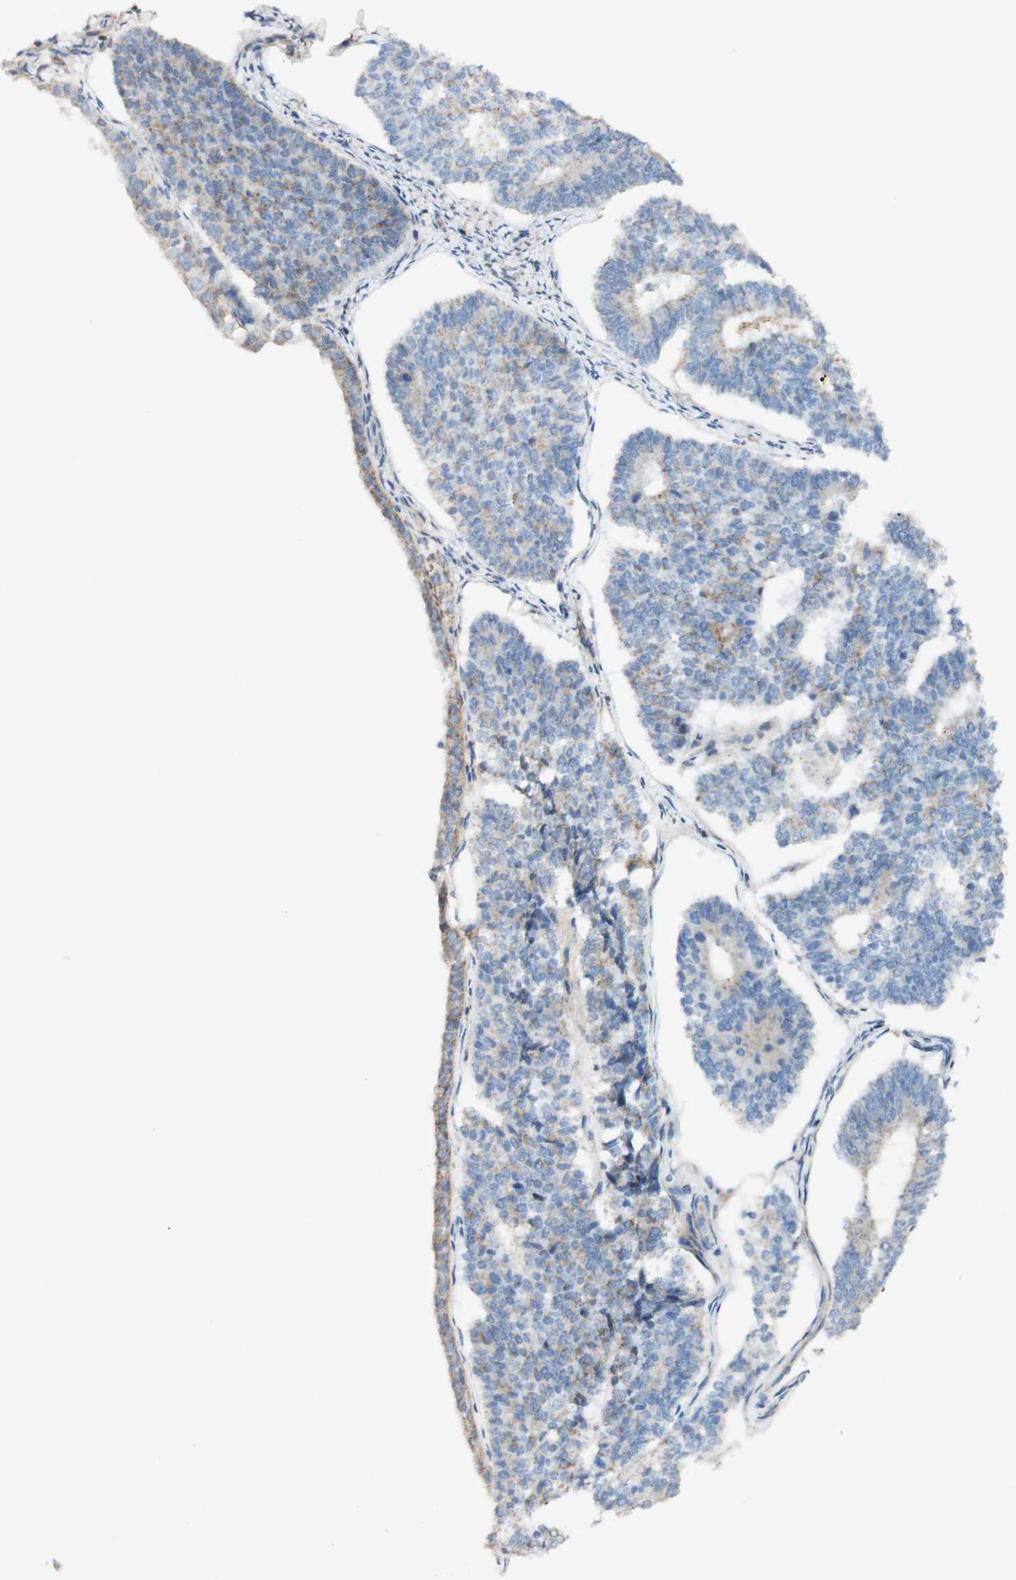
{"staining": {"intensity": "negative", "quantity": "none", "location": "none"}, "tissue": "endometrial cancer", "cell_type": "Tumor cells", "image_type": "cancer", "snomed": [{"axis": "morphology", "description": "Adenocarcinoma, NOS"}, {"axis": "topography", "description": "Endometrium"}], "caption": "Tumor cells show no significant expression in endometrial adenocarcinoma. Brightfield microscopy of immunohistochemistry stained with DAB (brown) and hematoxylin (blue), captured at high magnification.", "gene": "OXCT1", "patient": {"sex": "female", "age": 70}}